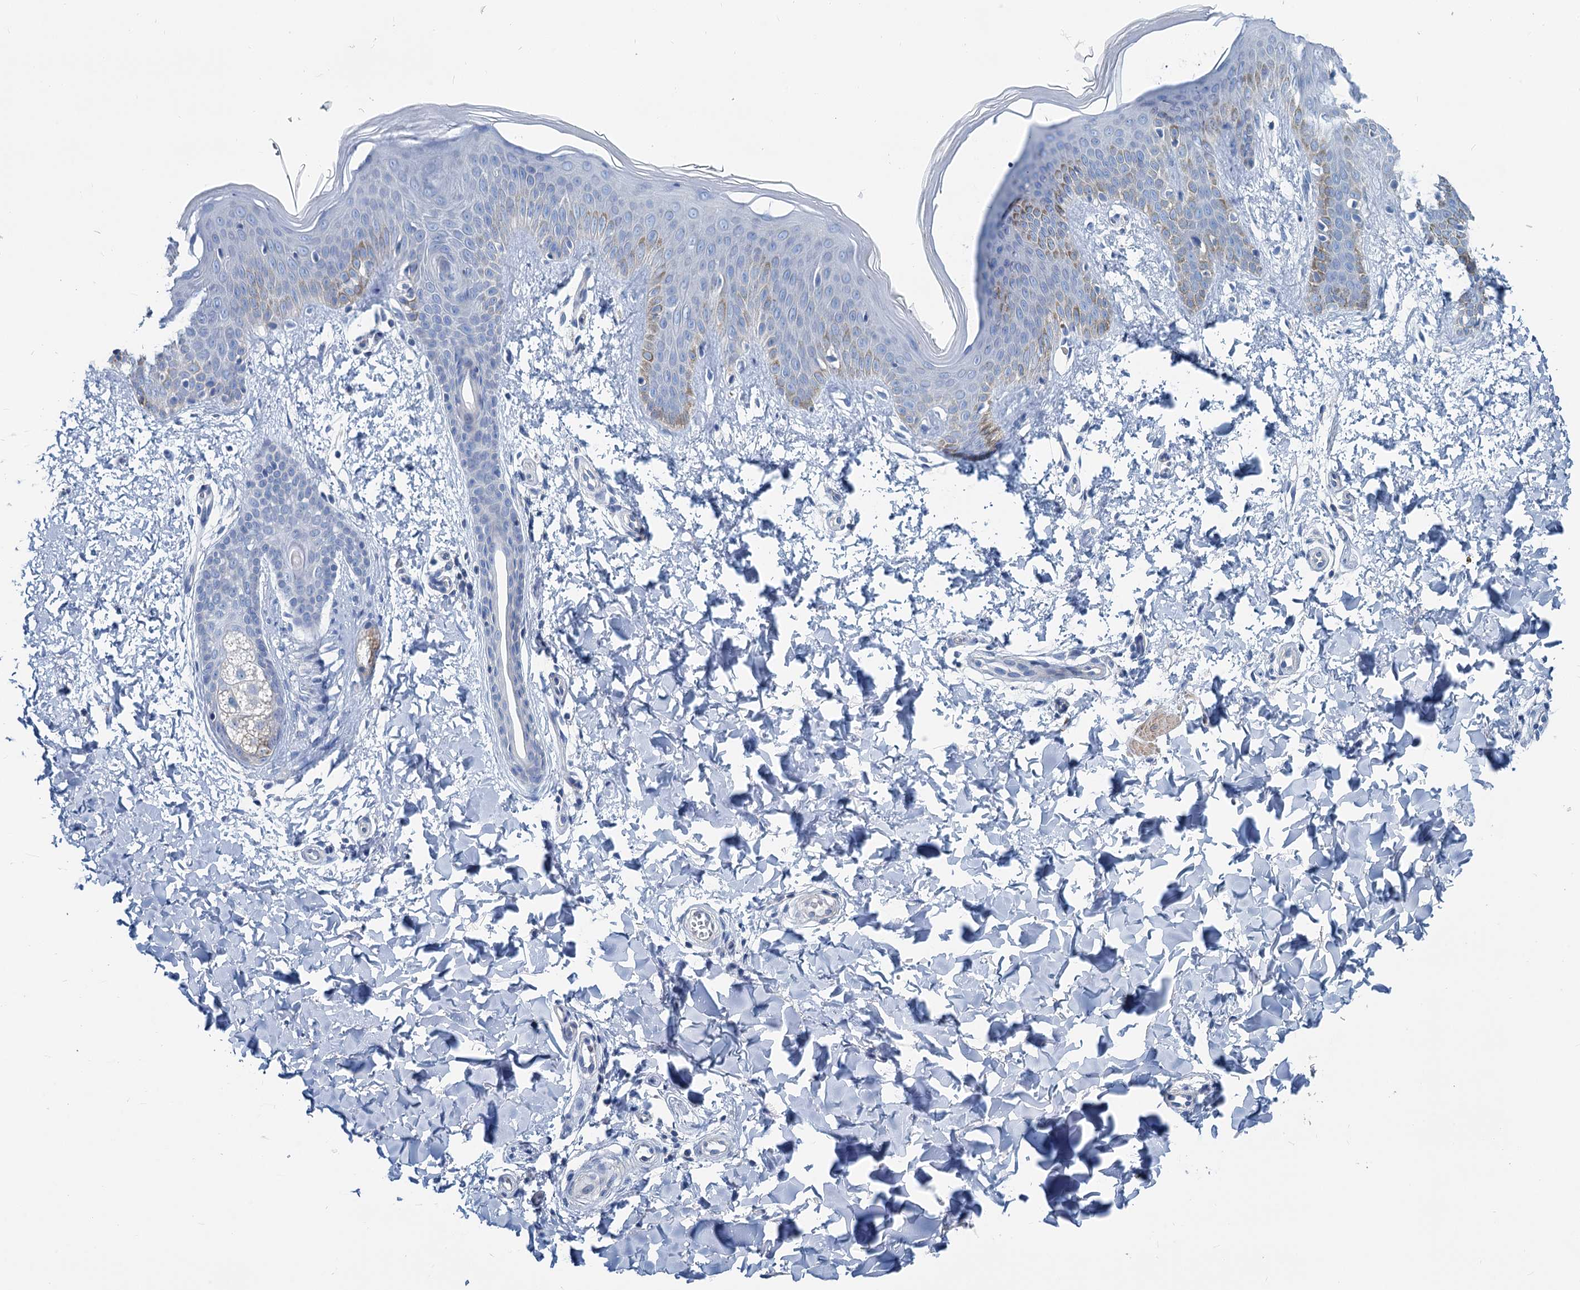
{"staining": {"intensity": "negative", "quantity": "none", "location": "none"}, "tissue": "skin", "cell_type": "Fibroblasts", "image_type": "normal", "snomed": [{"axis": "morphology", "description": "Normal tissue, NOS"}, {"axis": "topography", "description": "Skin"}], "caption": "Protein analysis of normal skin demonstrates no significant positivity in fibroblasts. Nuclei are stained in blue.", "gene": "SLC1A3", "patient": {"sex": "male", "age": 36}}